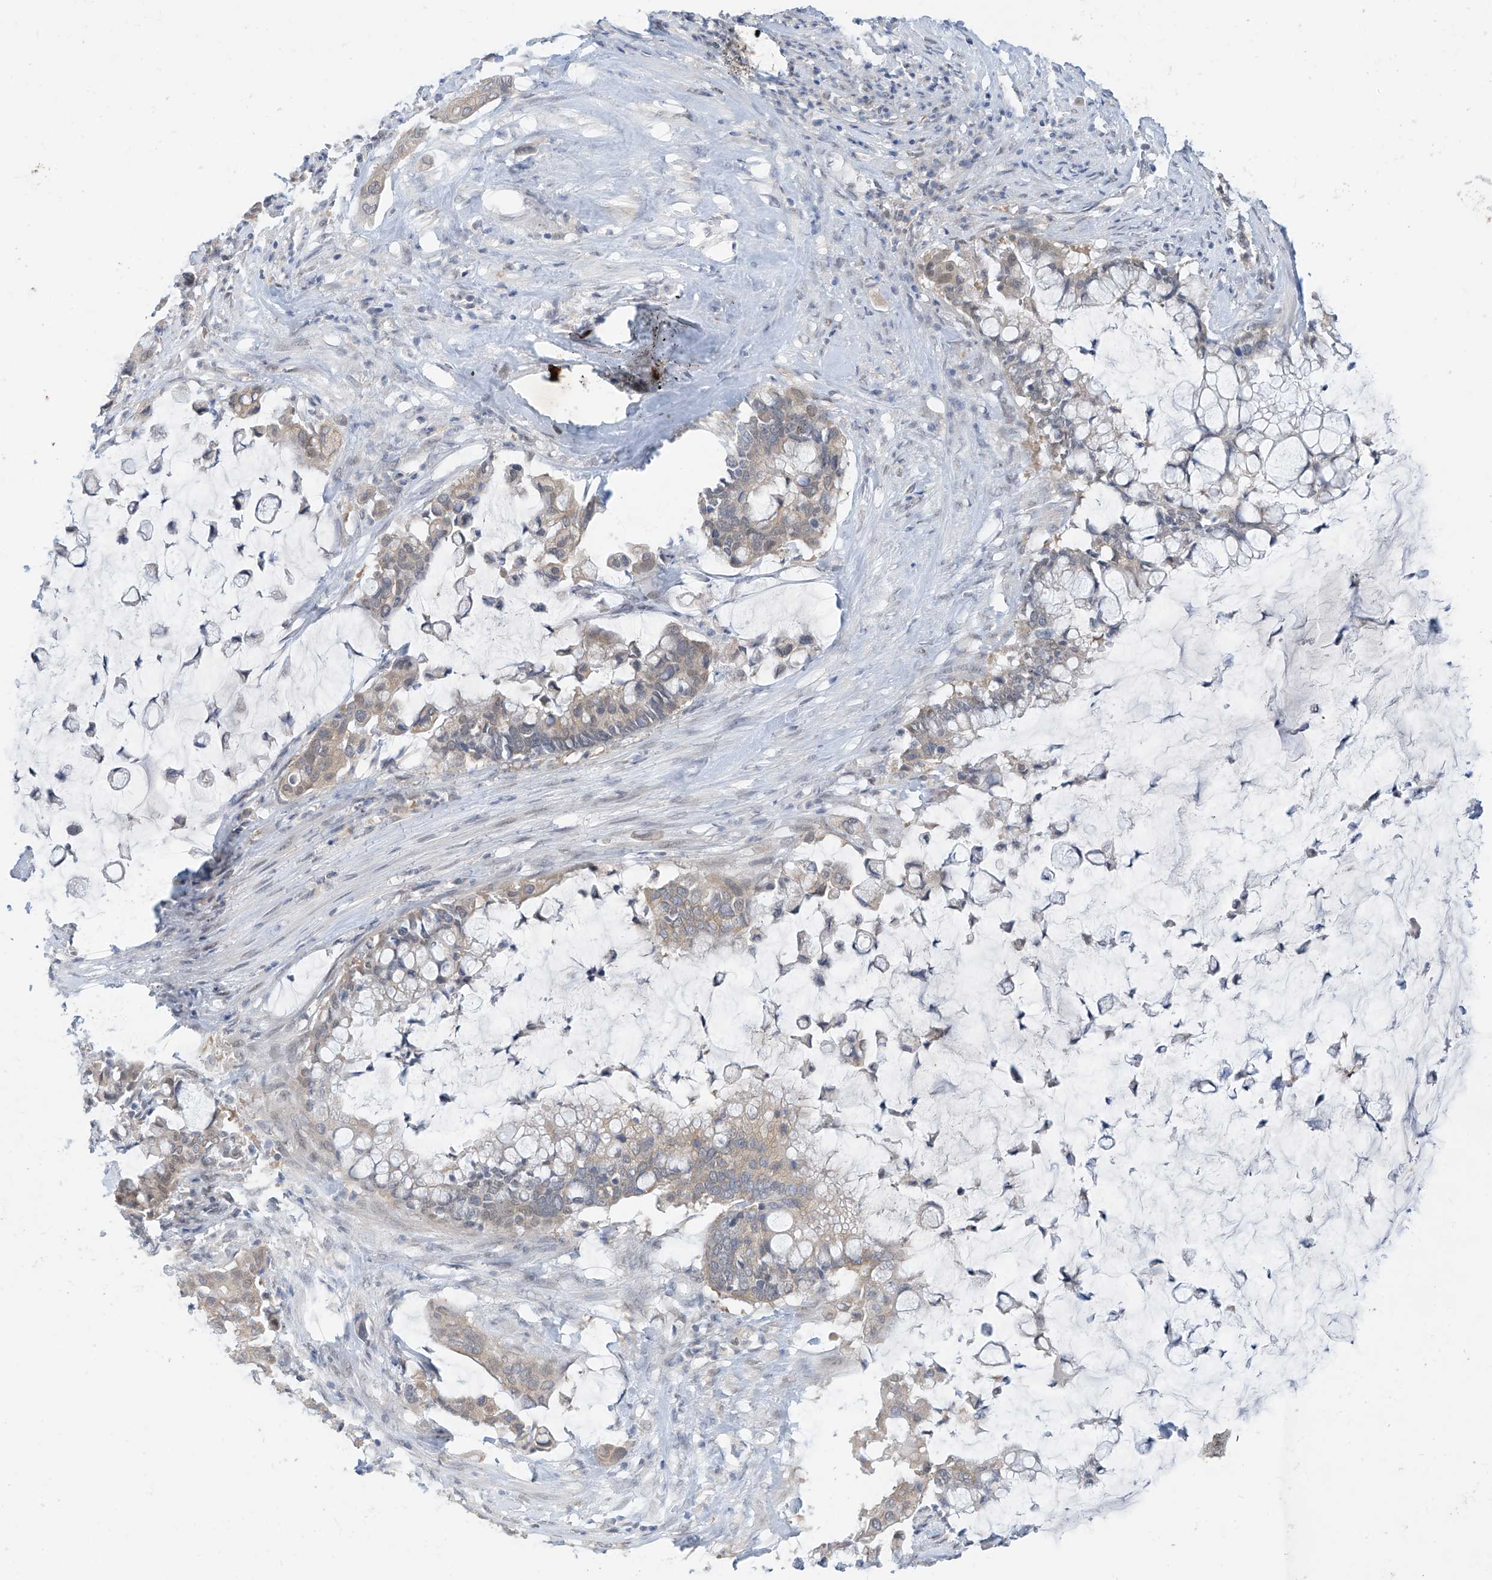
{"staining": {"intensity": "weak", "quantity": "<25%", "location": "cytoplasmic/membranous"}, "tissue": "pancreatic cancer", "cell_type": "Tumor cells", "image_type": "cancer", "snomed": [{"axis": "morphology", "description": "Adenocarcinoma, NOS"}, {"axis": "topography", "description": "Pancreas"}], "caption": "Immunohistochemistry (IHC) of human pancreatic cancer (adenocarcinoma) demonstrates no expression in tumor cells.", "gene": "APLF", "patient": {"sex": "male", "age": 41}}